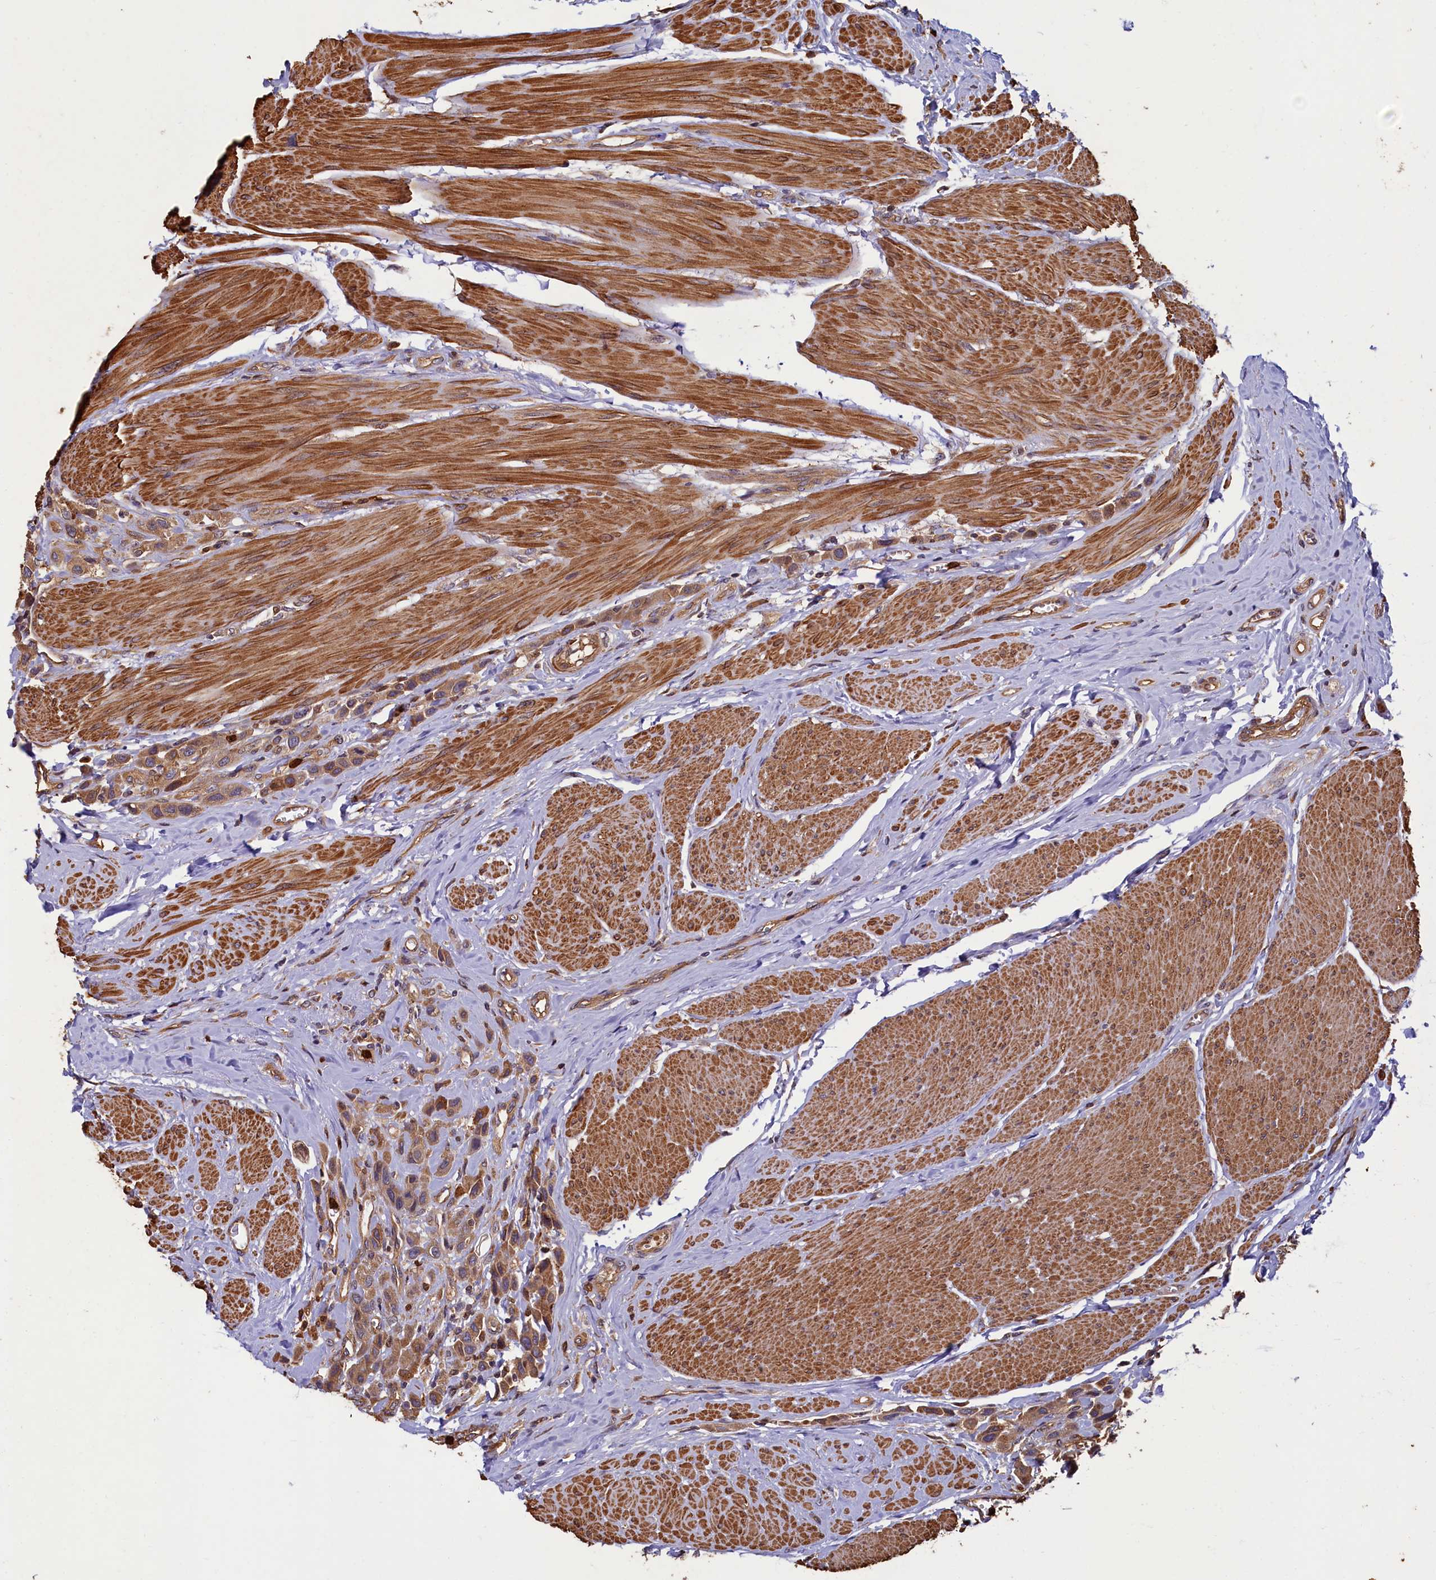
{"staining": {"intensity": "moderate", "quantity": ">75%", "location": "cytoplasmic/membranous"}, "tissue": "urothelial cancer", "cell_type": "Tumor cells", "image_type": "cancer", "snomed": [{"axis": "morphology", "description": "Urothelial carcinoma, High grade"}, {"axis": "topography", "description": "Urinary bladder"}], "caption": "This histopathology image exhibits urothelial cancer stained with immunohistochemistry to label a protein in brown. The cytoplasmic/membranous of tumor cells show moderate positivity for the protein. Nuclei are counter-stained blue.", "gene": "CCDC102B", "patient": {"sex": "male", "age": 50}}